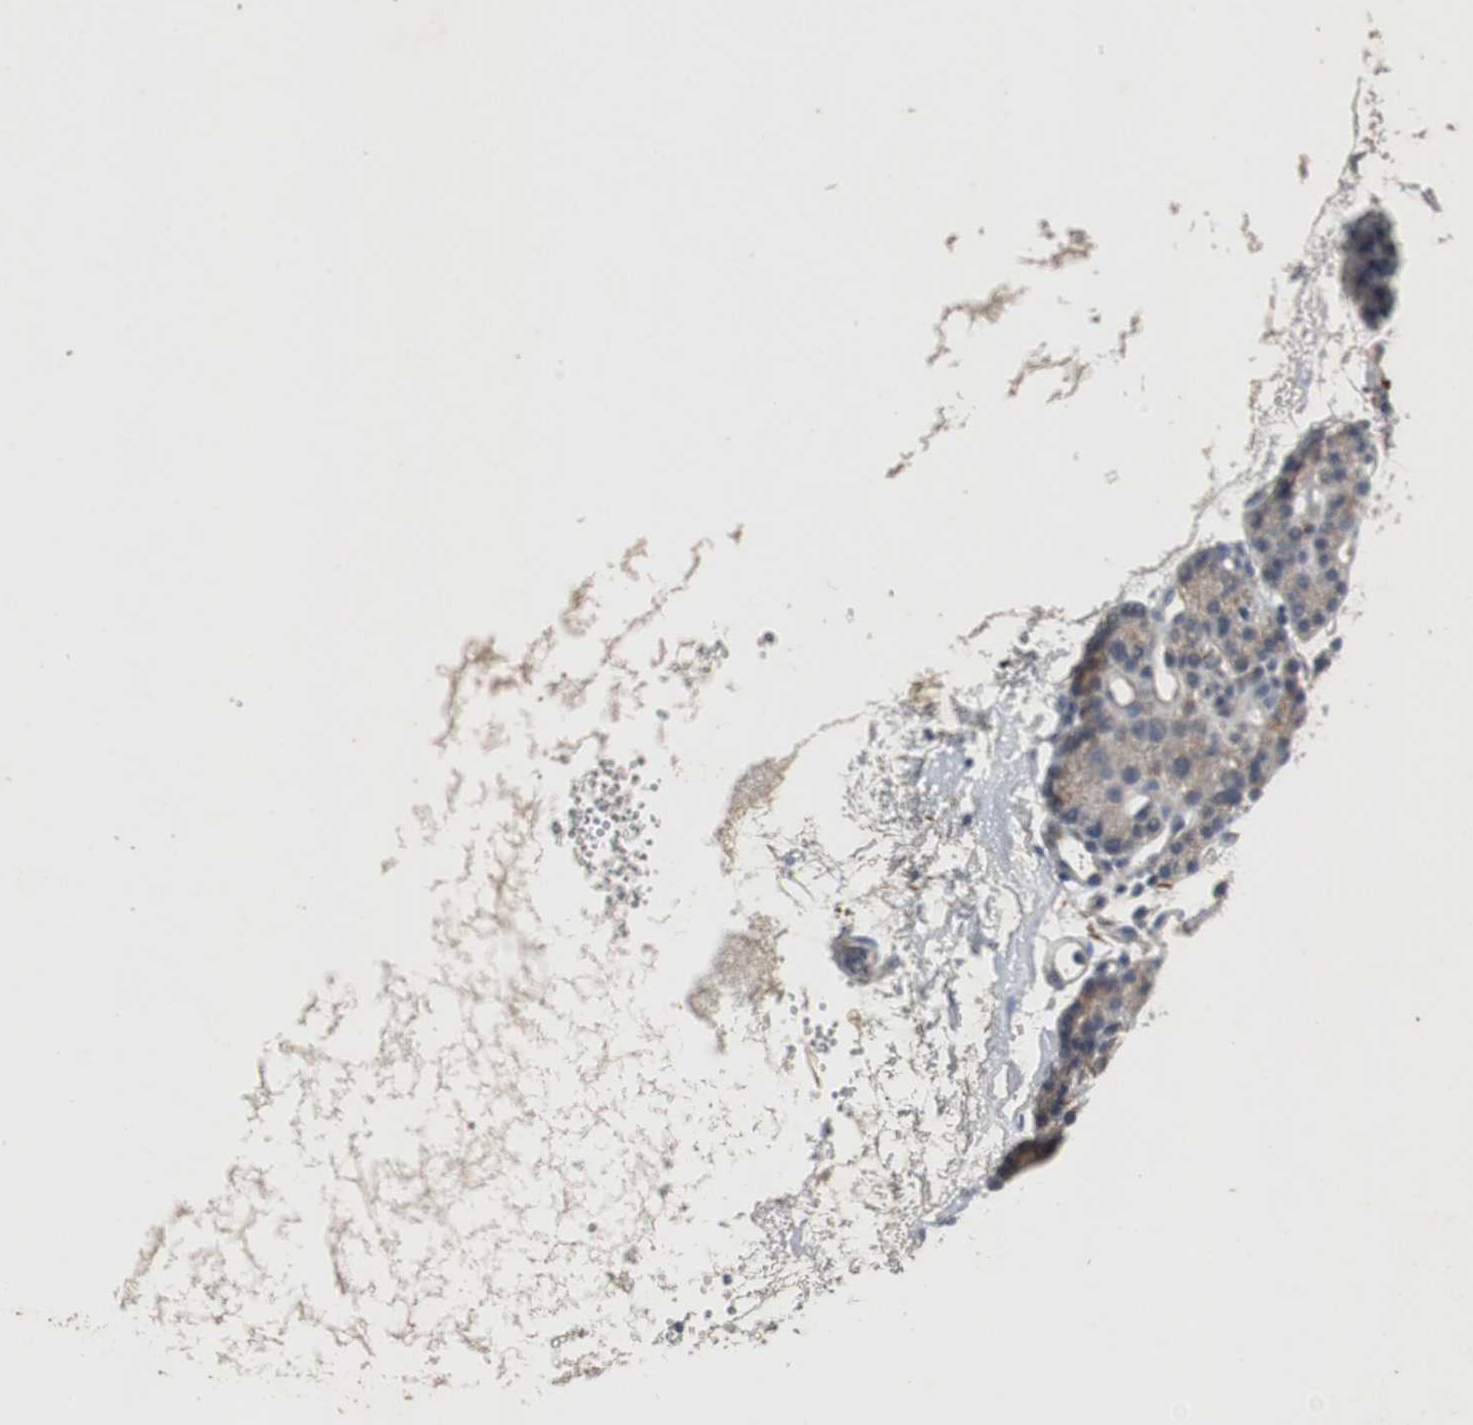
{"staining": {"intensity": "weak", "quantity": ">75%", "location": "cytoplasmic/membranous"}, "tissue": "parathyroid gland", "cell_type": "Glandular cells", "image_type": "normal", "snomed": [{"axis": "morphology", "description": "Normal tissue, NOS"}, {"axis": "topography", "description": "Parathyroid gland"}], "caption": "This photomicrograph shows IHC staining of benign human parathyroid gland, with low weak cytoplasmic/membranous positivity in about >75% of glandular cells.", "gene": "TNFRSF14", "patient": {"sex": "male", "age": 25}}